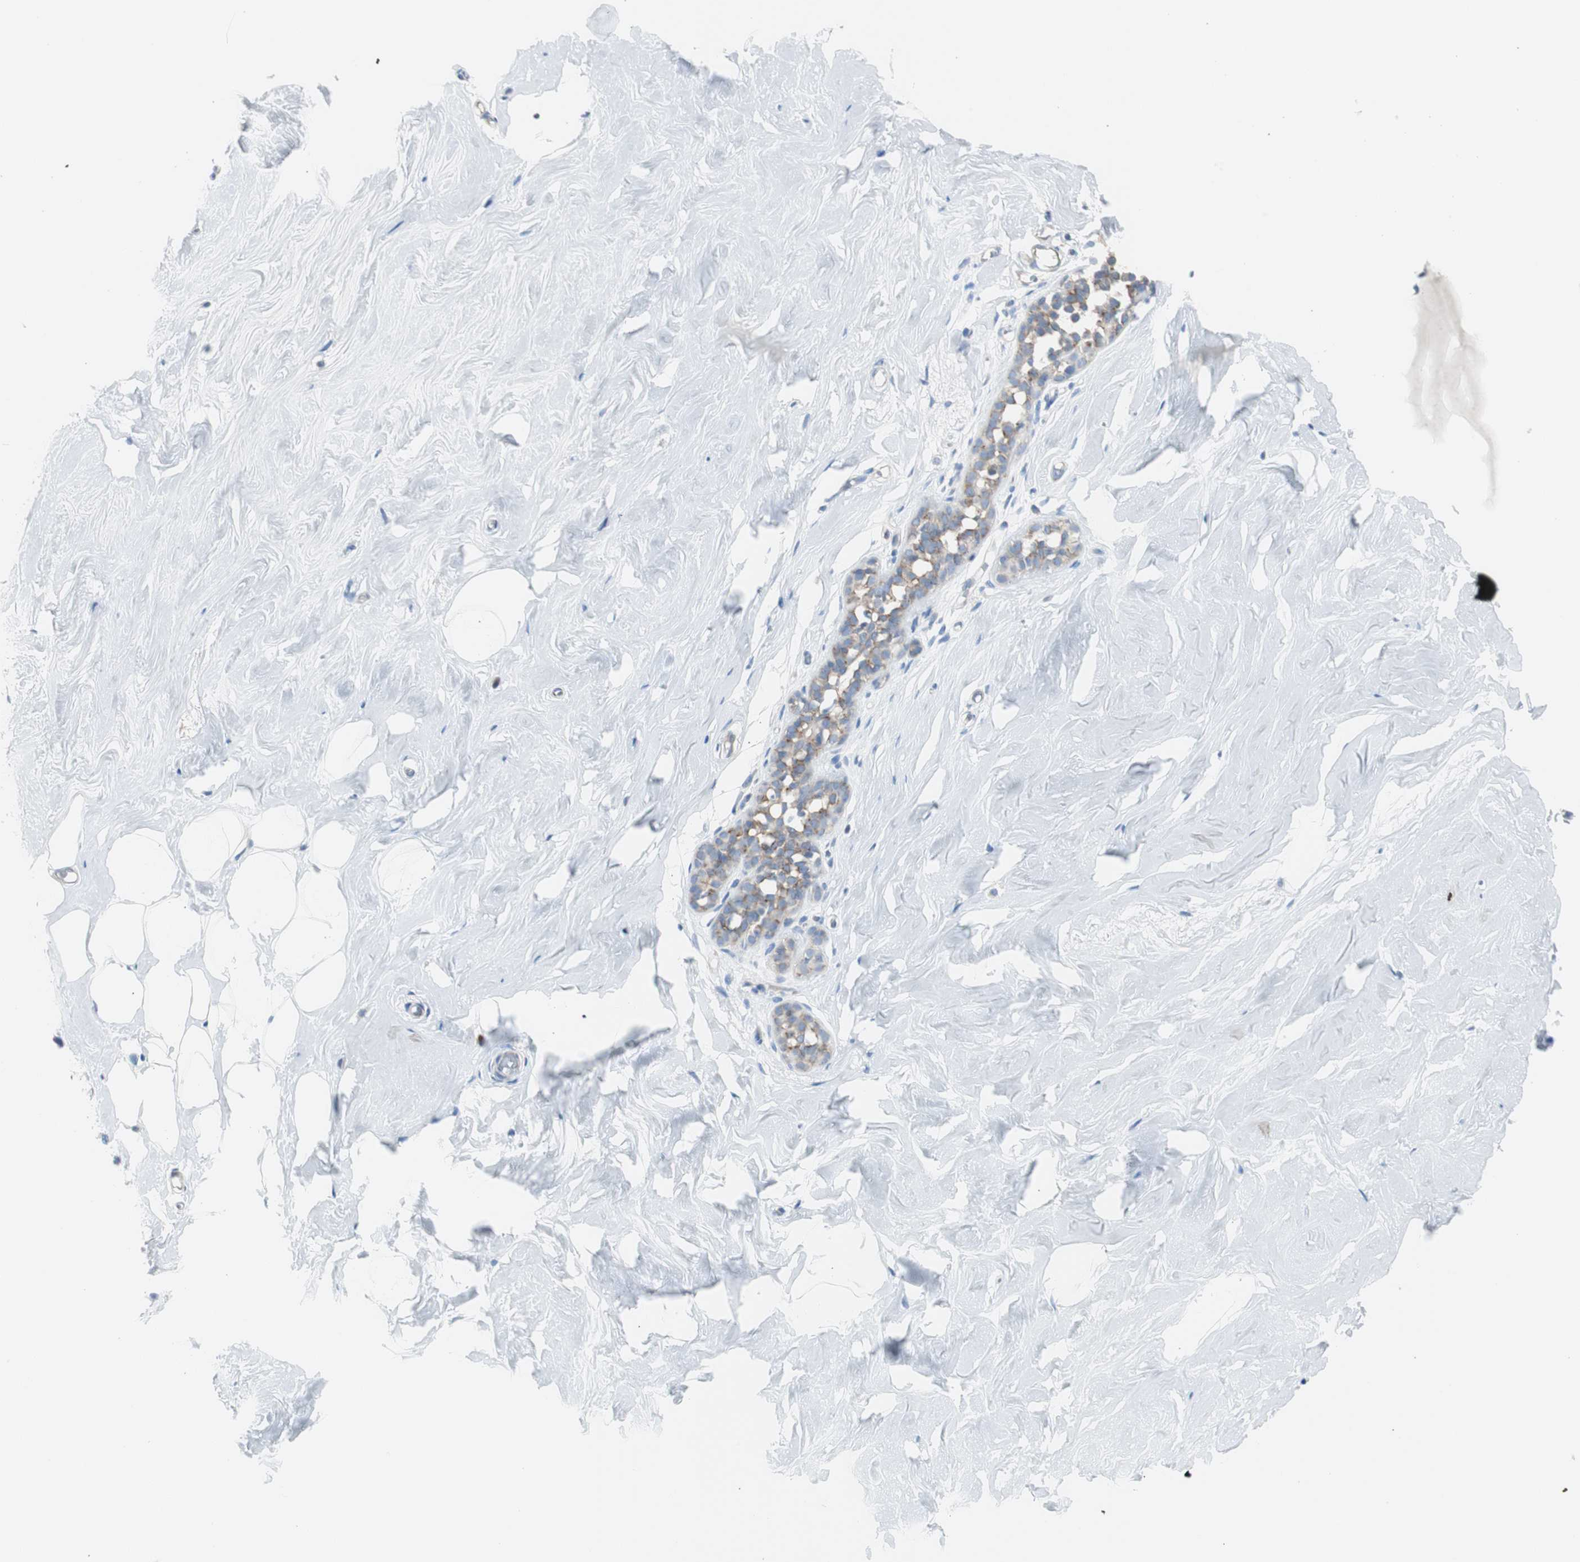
{"staining": {"intensity": "negative", "quantity": "none", "location": "none"}, "tissue": "breast", "cell_type": "Adipocytes", "image_type": "normal", "snomed": [{"axis": "morphology", "description": "Normal tissue, NOS"}, {"axis": "topography", "description": "Breast"}], "caption": "High power microscopy histopathology image of an immunohistochemistry image of unremarkable breast, revealing no significant staining in adipocytes. The staining is performed using DAB brown chromogen with nuclei counter-stained in using hematoxylin.", "gene": "RPS12", "patient": {"sex": "female", "age": 75}}